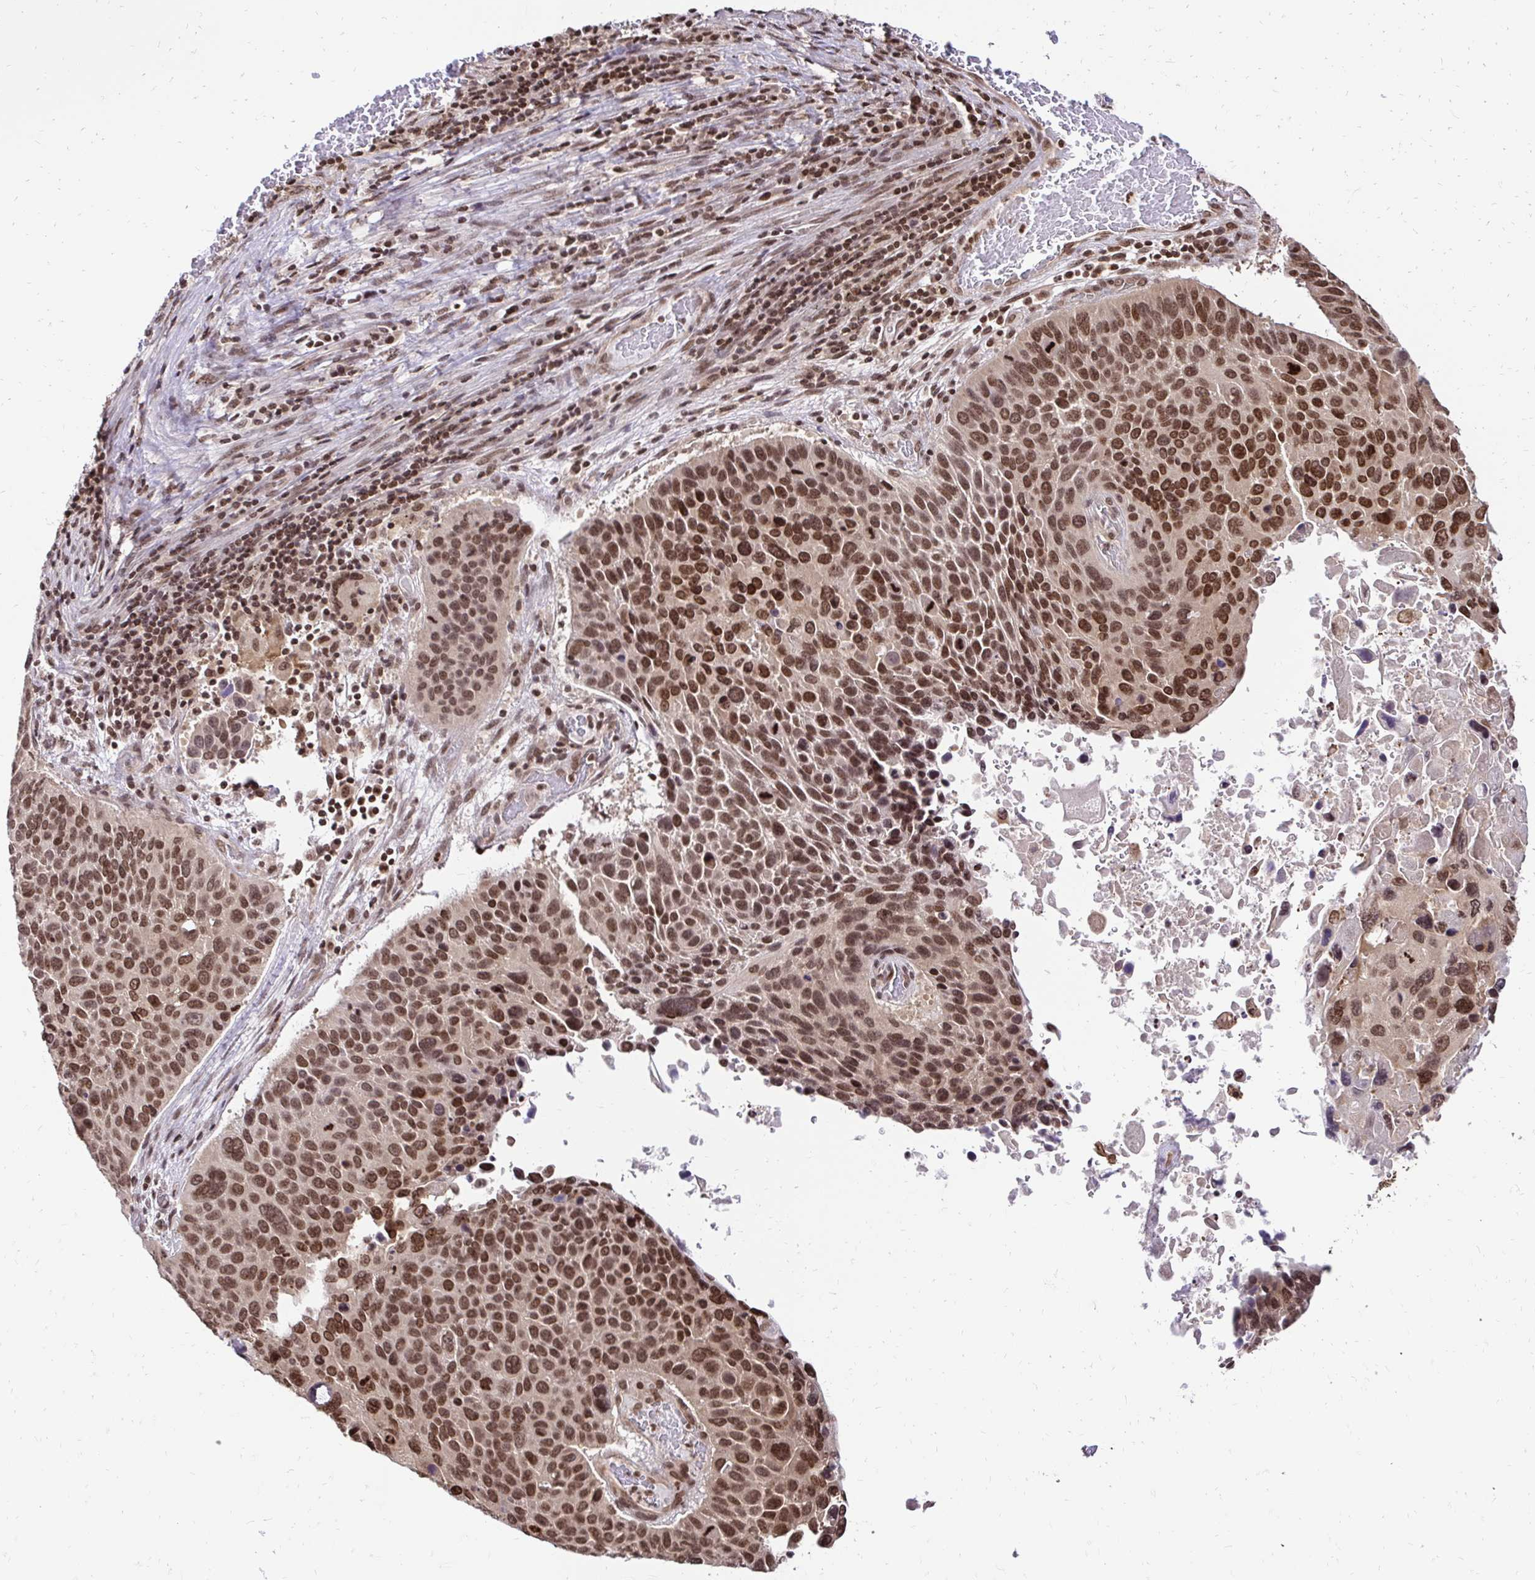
{"staining": {"intensity": "moderate", "quantity": ">75%", "location": "nuclear"}, "tissue": "lung cancer", "cell_type": "Tumor cells", "image_type": "cancer", "snomed": [{"axis": "morphology", "description": "Squamous cell carcinoma, NOS"}, {"axis": "topography", "description": "Lung"}], "caption": "Immunohistochemical staining of human squamous cell carcinoma (lung) reveals medium levels of moderate nuclear positivity in about >75% of tumor cells.", "gene": "GLYR1", "patient": {"sex": "male", "age": 68}}